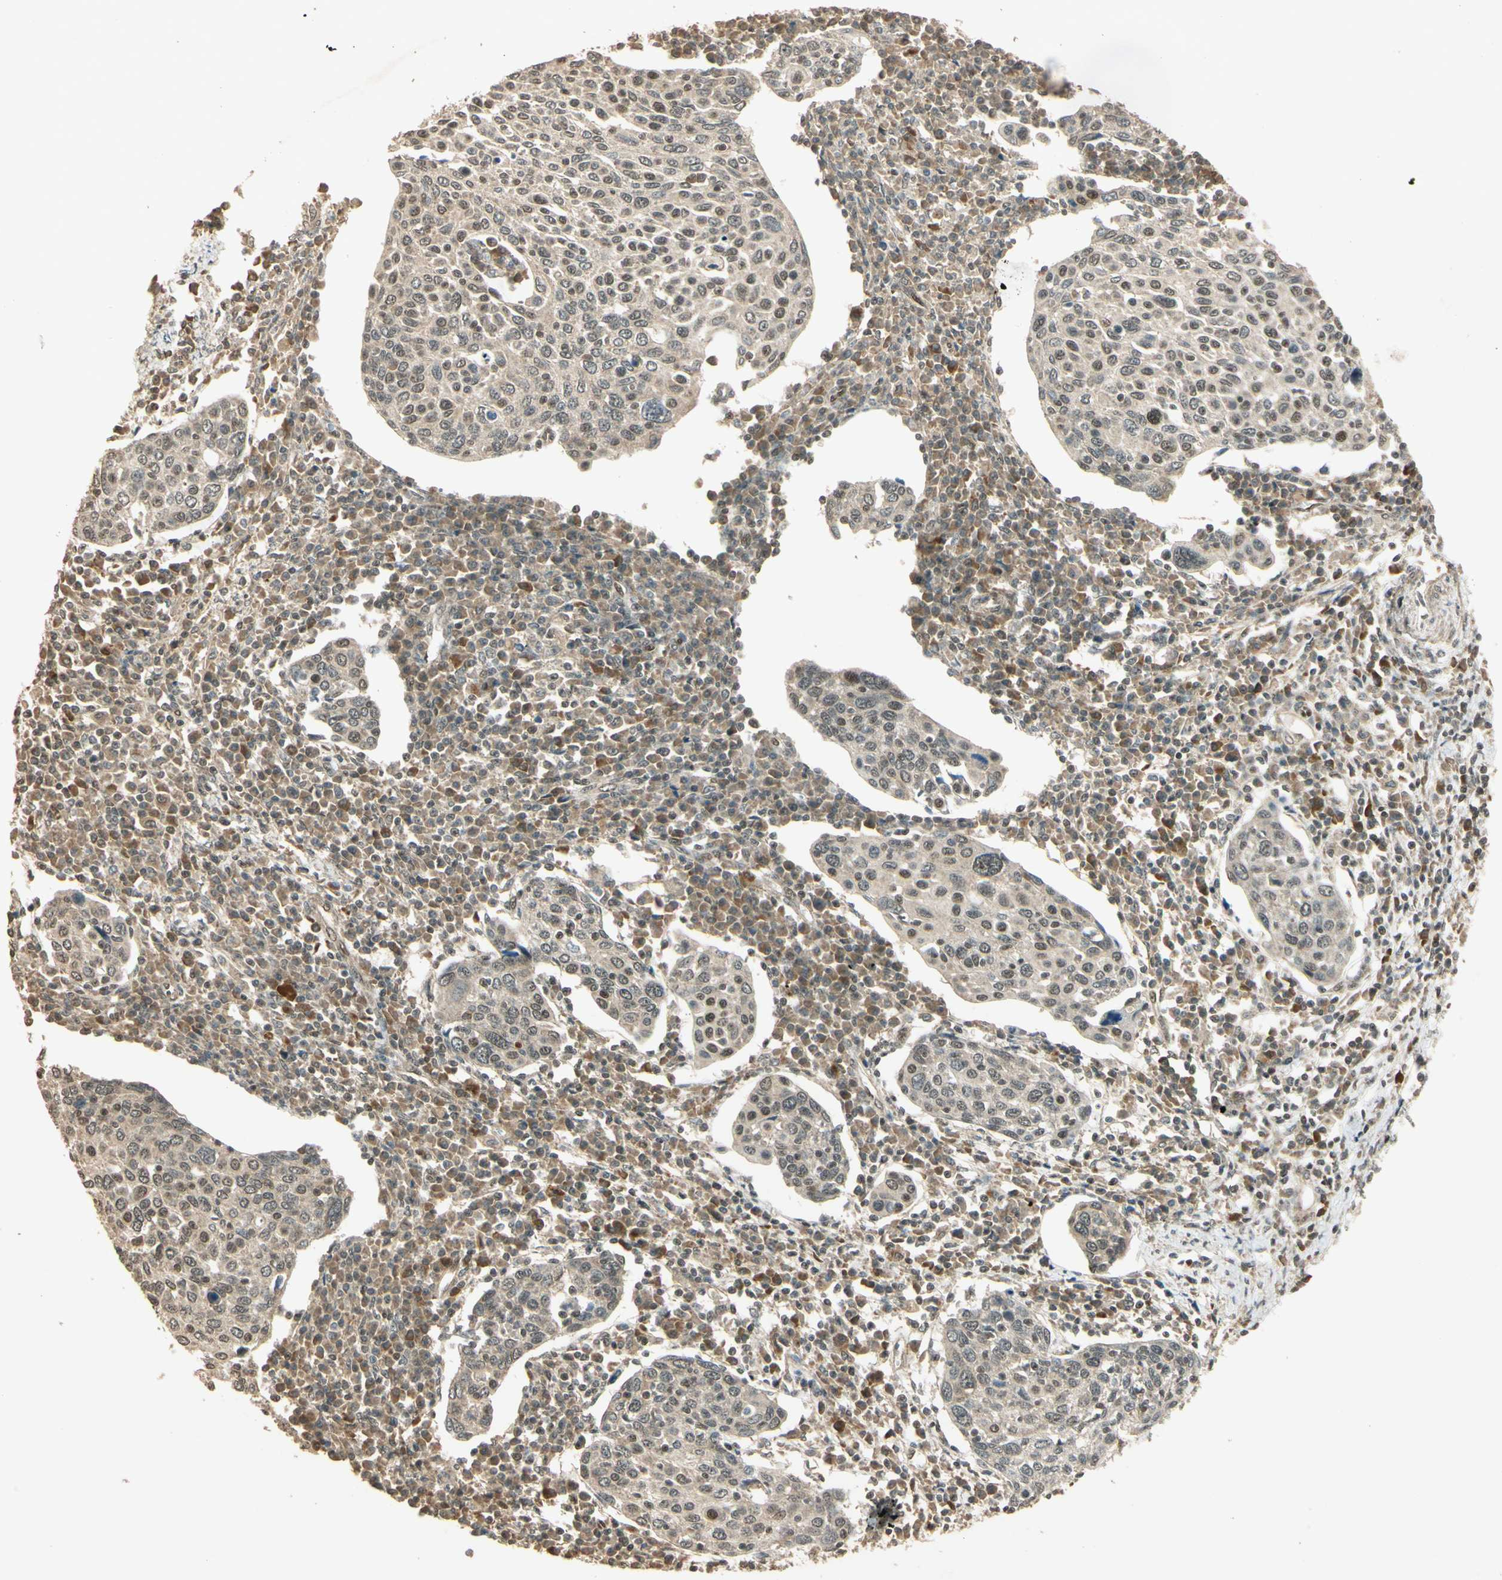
{"staining": {"intensity": "moderate", "quantity": "<25%", "location": "nuclear"}, "tissue": "cervical cancer", "cell_type": "Tumor cells", "image_type": "cancer", "snomed": [{"axis": "morphology", "description": "Squamous cell carcinoma, NOS"}, {"axis": "topography", "description": "Cervix"}], "caption": "Immunohistochemical staining of human cervical cancer demonstrates low levels of moderate nuclear protein expression in approximately <25% of tumor cells.", "gene": "GMEB2", "patient": {"sex": "female", "age": 40}}